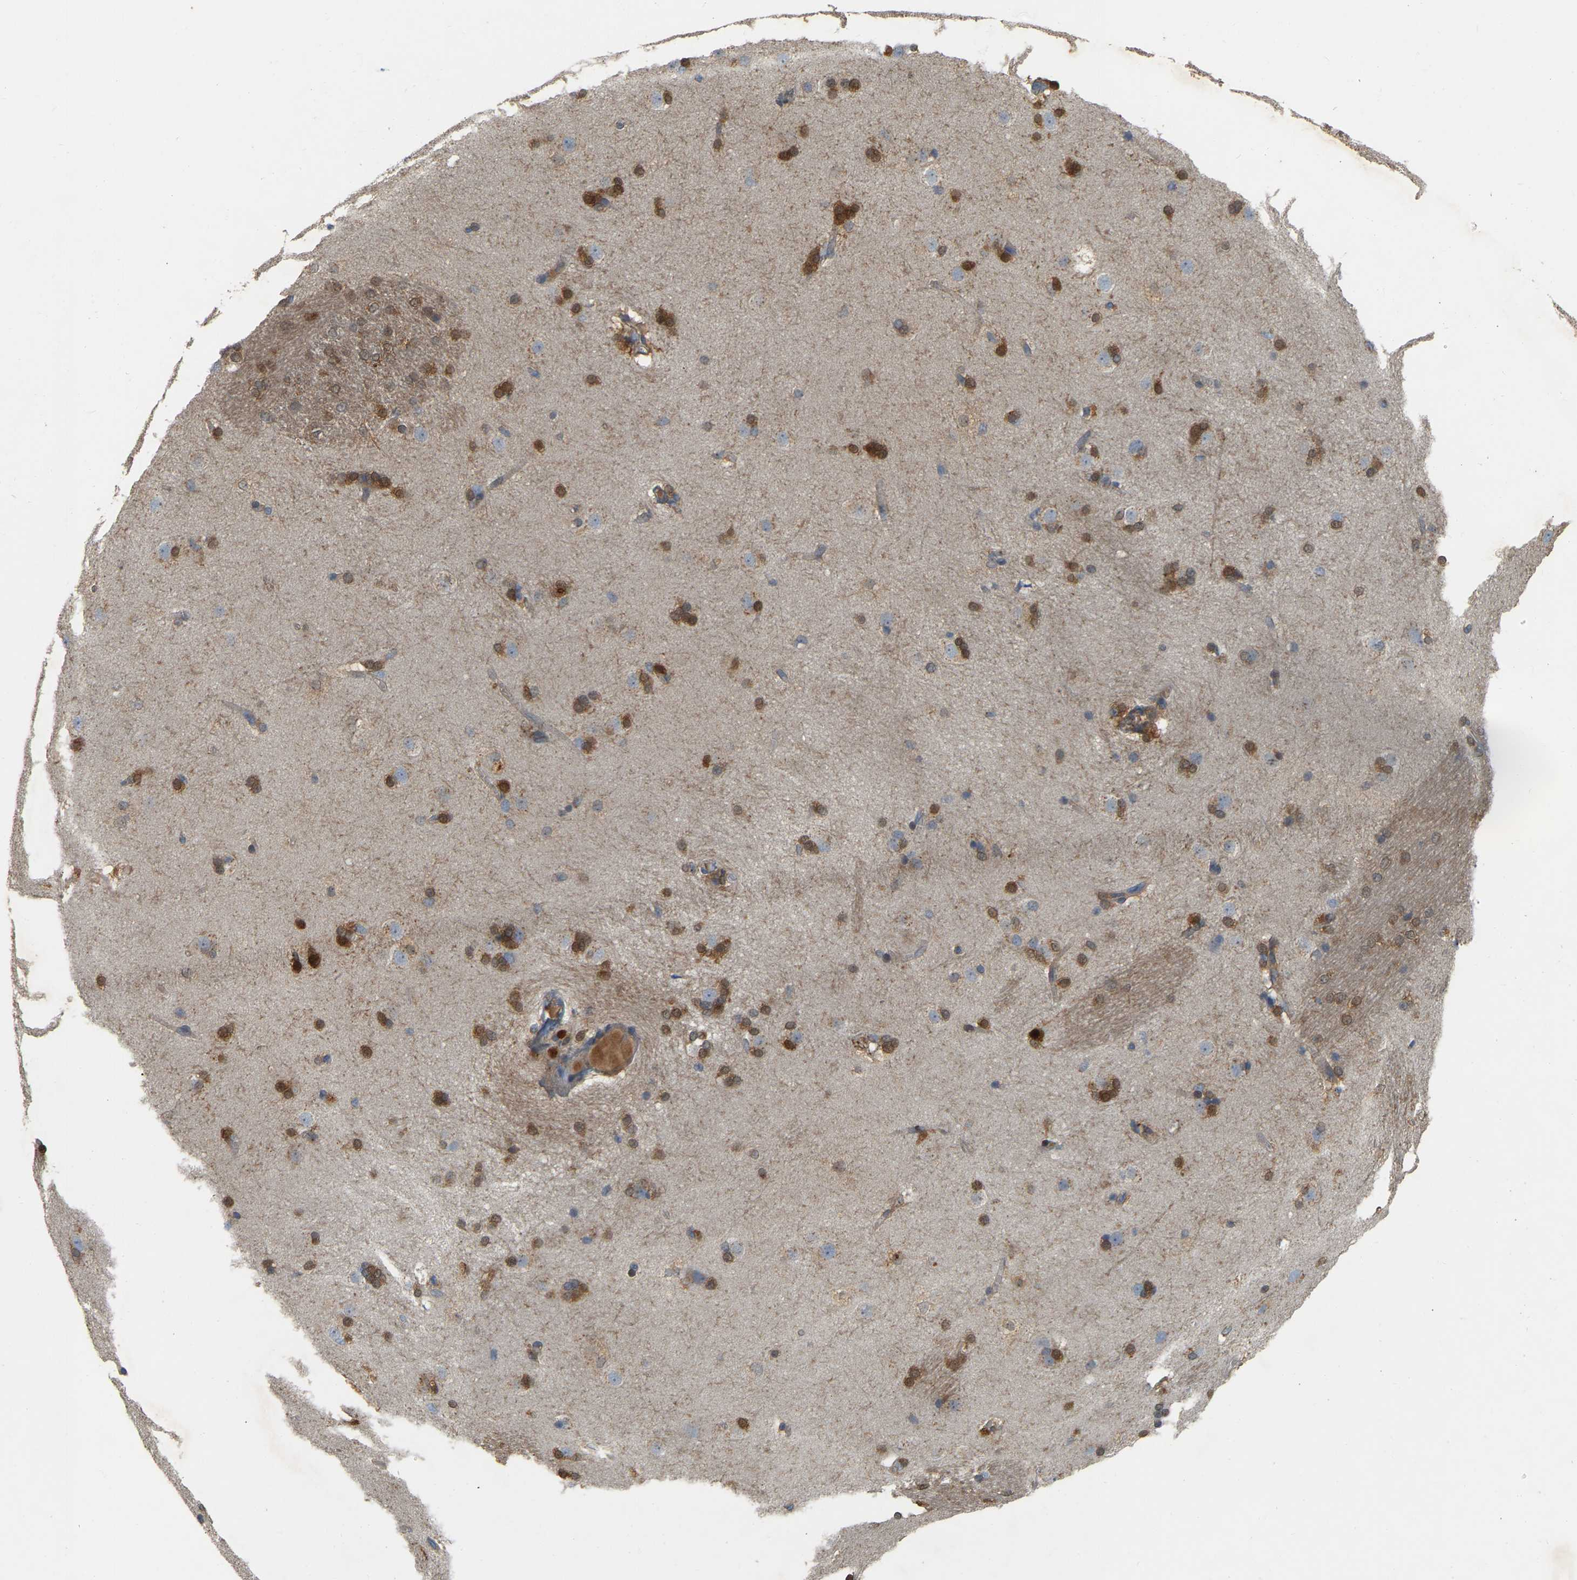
{"staining": {"intensity": "moderate", "quantity": "25%-75%", "location": "cytoplasmic/membranous,nuclear"}, "tissue": "caudate", "cell_type": "Glial cells", "image_type": "normal", "snomed": [{"axis": "morphology", "description": "Normal tissue, NOS"}, {"axis": "topography", "description": "Lateral ventricle wall"}], "caption": "The histopathology image reveals a brown stain indicating the presence of a protein in the cytoplasmic/membranous,nuclear of glial cells in caudate.", "gene": "AKAP13", "patient": {"sex": "female", "age": 19}}